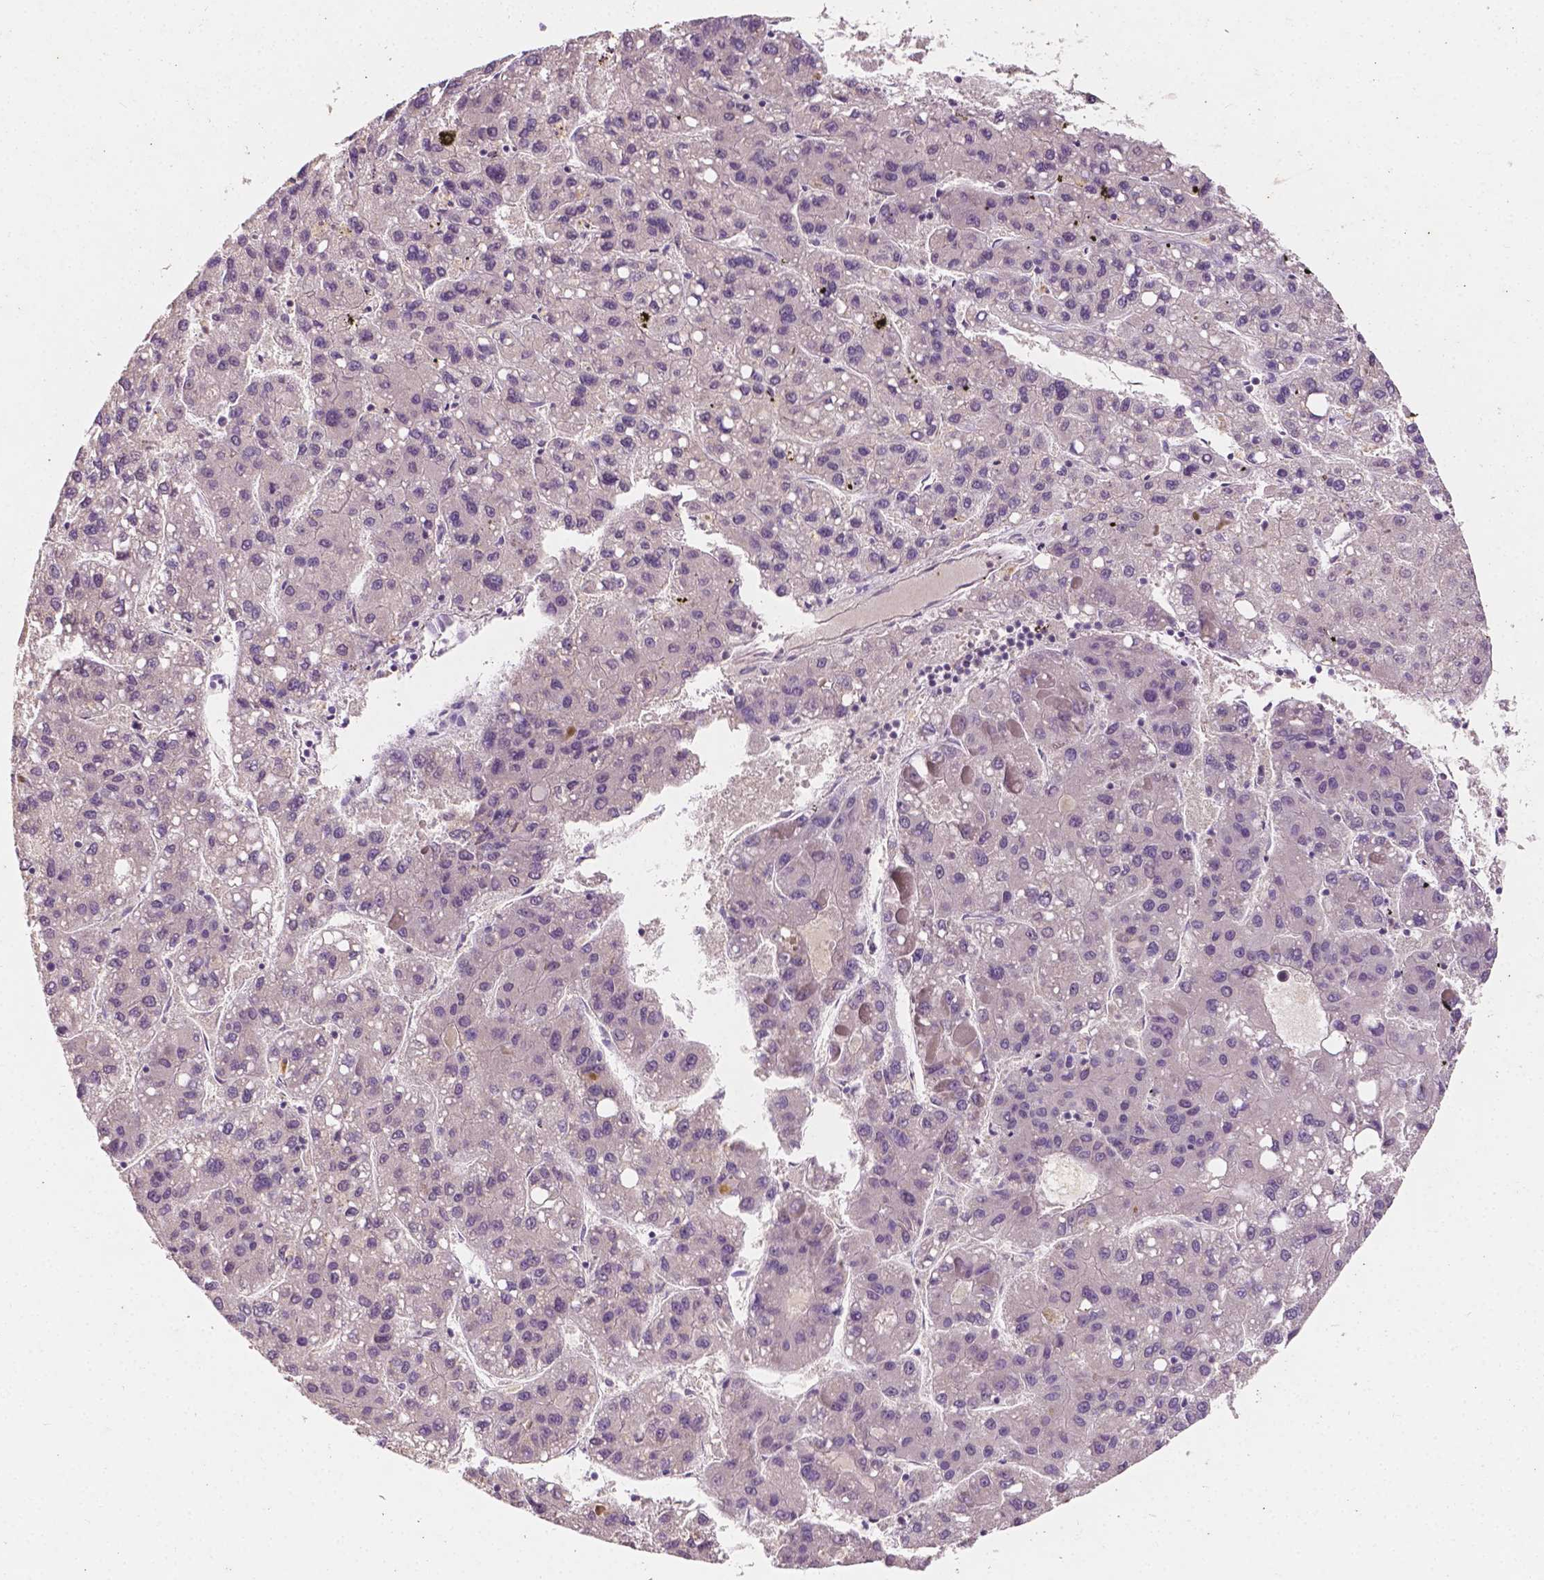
{"staining": {"intensity": "negative", "quantity": "none", "location": "none"}, "tissue": "liver cancer", "cell_type": "Tumor cells", "image_type": "cancer", "snomed": [{"axis": "morphology", "description": "Carcinoma, Hepatocellular, NOS"}, {"axis": "topography", "description": "Liver"}], "caption": "Photomicrograph shows no protein staining in tumor cells of liver hepatocellular carcinoma tissue.", "gene": "TAL1", "patient": {"sex": "female", "age": 82}}